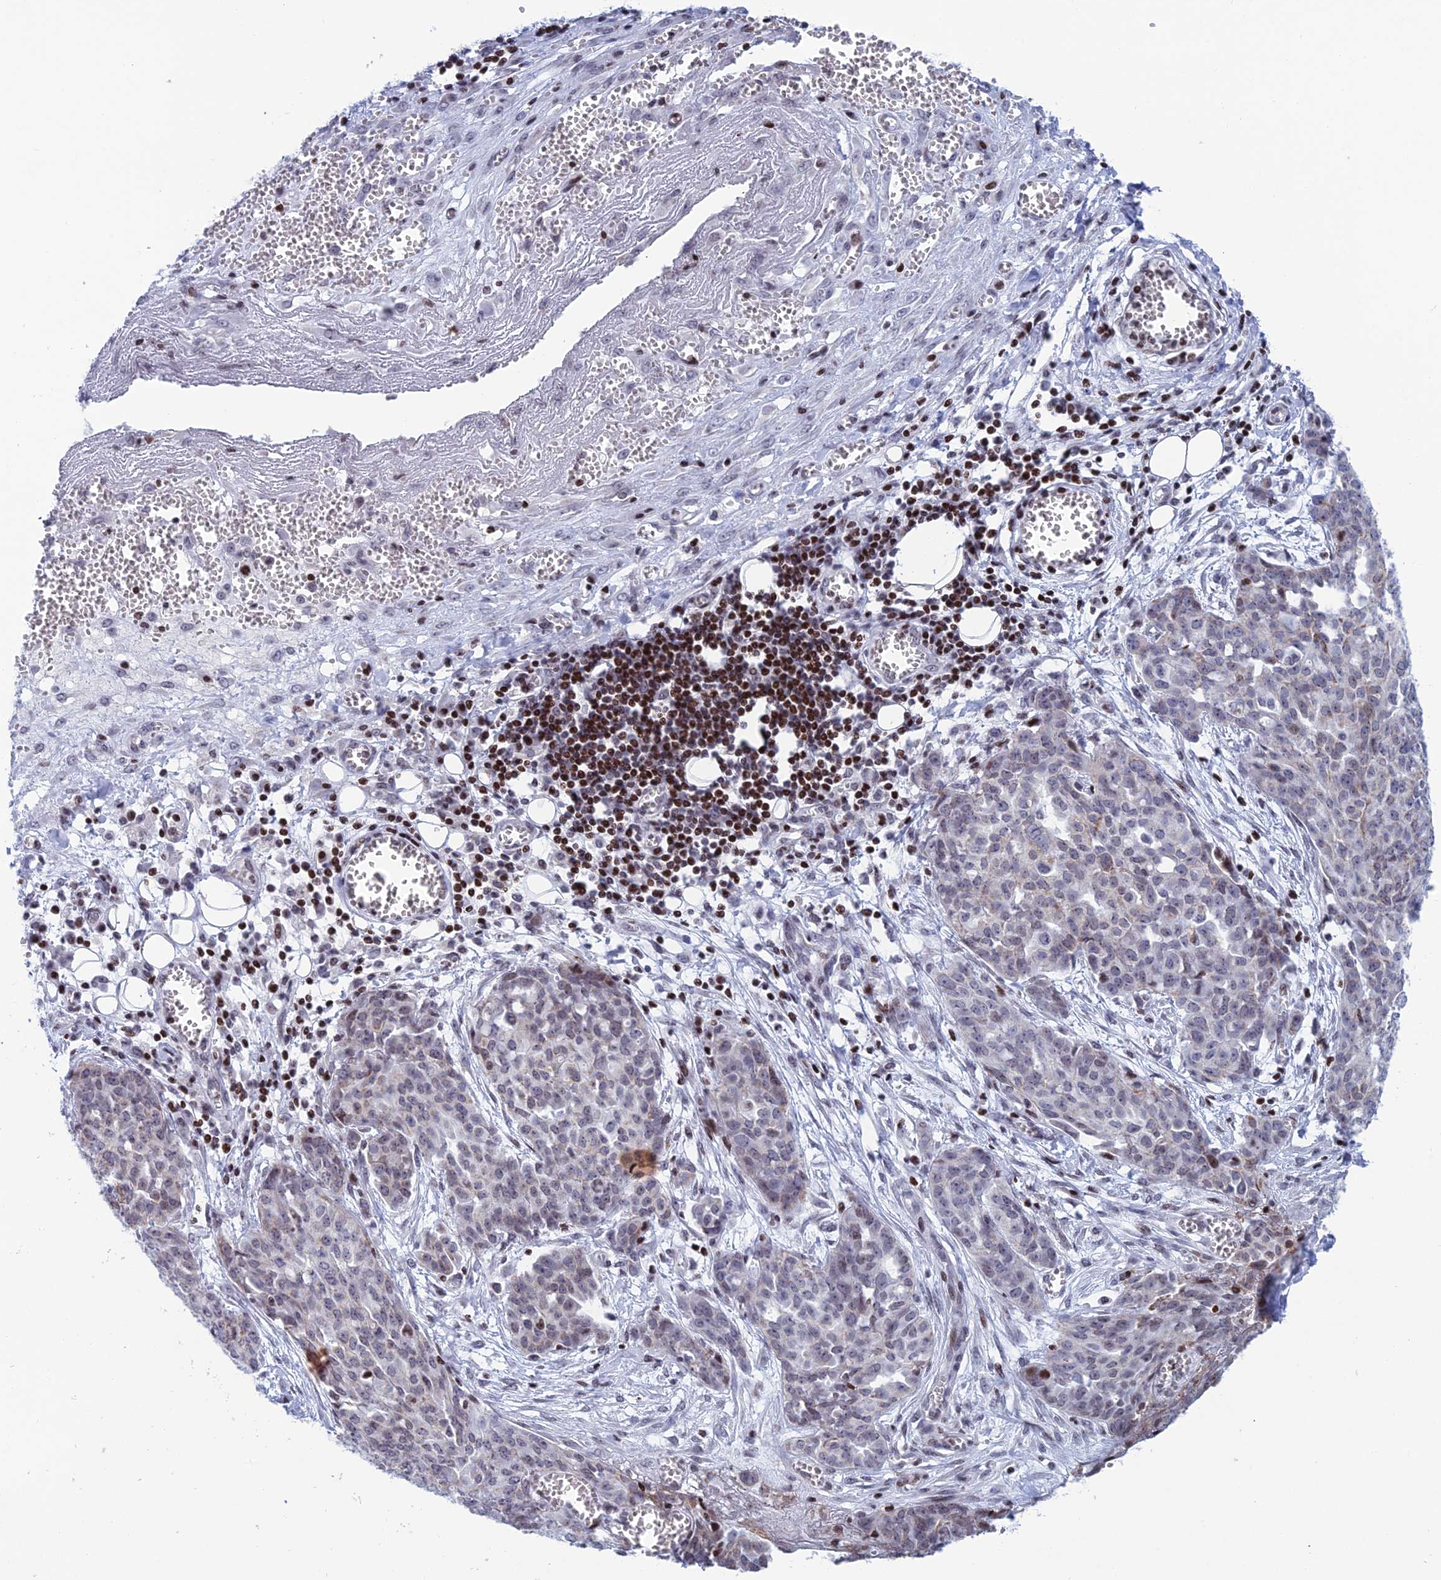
{"staining": {"intensity": "weak", "quantity": "<25%", "location": "cytoplasmic/membranous,nuclear"}, "tissue": "ovarian cancer", "cell_type": "Tumor cells", "image_type": "cancer", "snomed": [{"axis": "morphology", "description": "Cystadenocarcinoma, serous, NOS"}, {"axis": "topography", "description": "Soft tissue"}, {"axis": "topography", "description": "Ovary"}], "caption": "An image of ovarian cancer stained for a protein exhibits no brown staining in tumor cells.", "gene": "AFF3", "patient": {"sex": "female", "age": 57}}